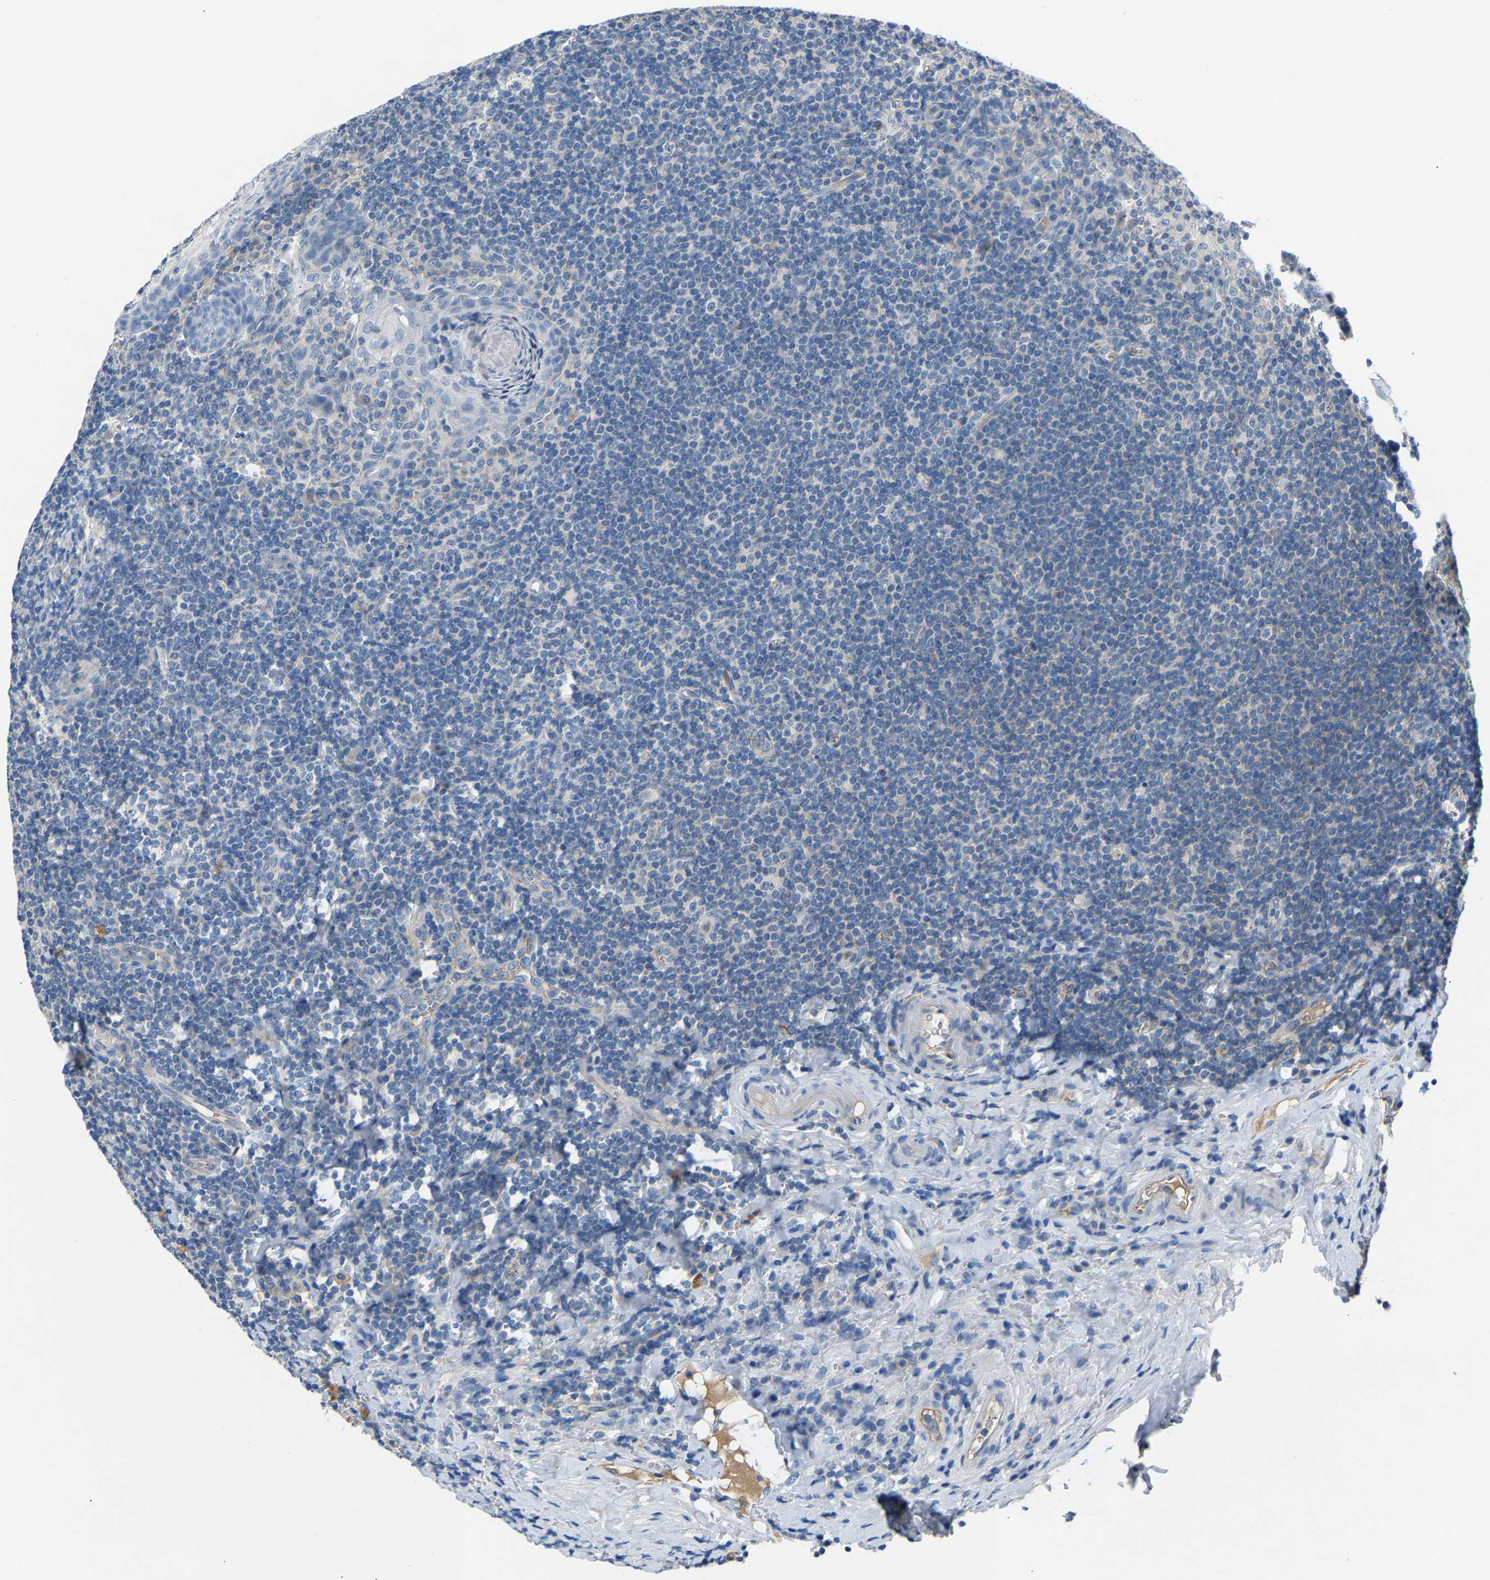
{"staining": {"intensity": "negative", "quantity": "none", "location": "none"}, "tissue": "tonsil", "cell_type": "Germinal center cells", "image_type": "normal", "snomed": [{"axis": "morphology", "description": "Normal tissue, NOS"}, {"axis": "topography", "description": "Tonsil"}], "caption": "An immunohistochemistry histopathology image of benign tonsil is shown. There is no staining in germinal center cells of tonsil. (DAB (3,3'-diaminobenzidine) IHC with hematoxylin counter stain).", "gene": "DNAAF5", "patient": {"sex": "male", "age": 37}}